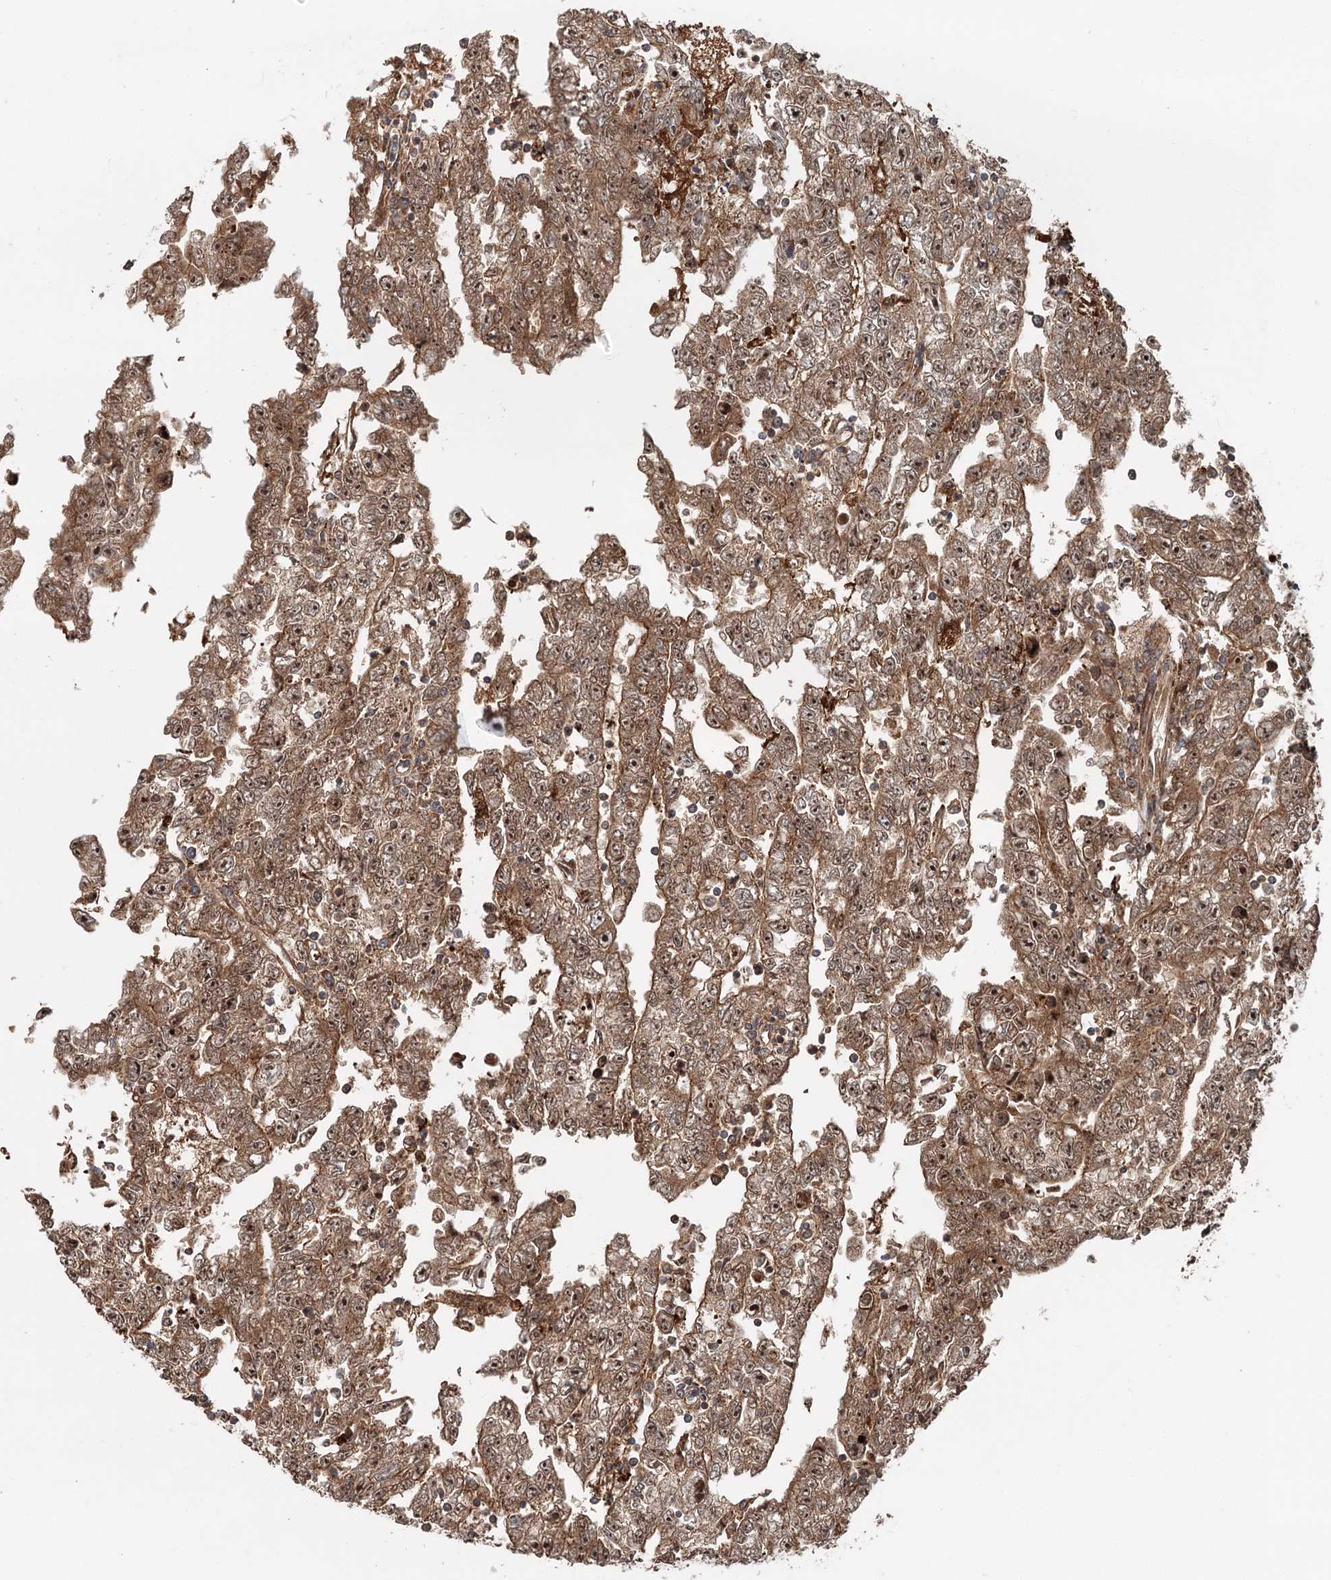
{"staining": {"intensity": "strong", "quantity": ">75%", "location": "cytoplasmic/membranous,nuclear"}, "tissue": "testis cancer", "cell_type": "Tumor cells", "image_type": "cancer", "snomed": [{"axis": "morphology", "description": "Carcinoma, Embryonal, NOS"}, {"axis": "topography", "description": "Testis"}], "caption": "Protein staining of testis embryonal carcinoma tissue displays strong cytoplasmic/membranous and nuclear staining in about >75% of tumor cells. Using DAB (3,3'-diaminobenzidine) (brown) and hematoxylin (blue) stains, captured at high magnification using brightfield microscopy.", "gene": "RNF111", "patient": {"sex": "male", "age": 25}}